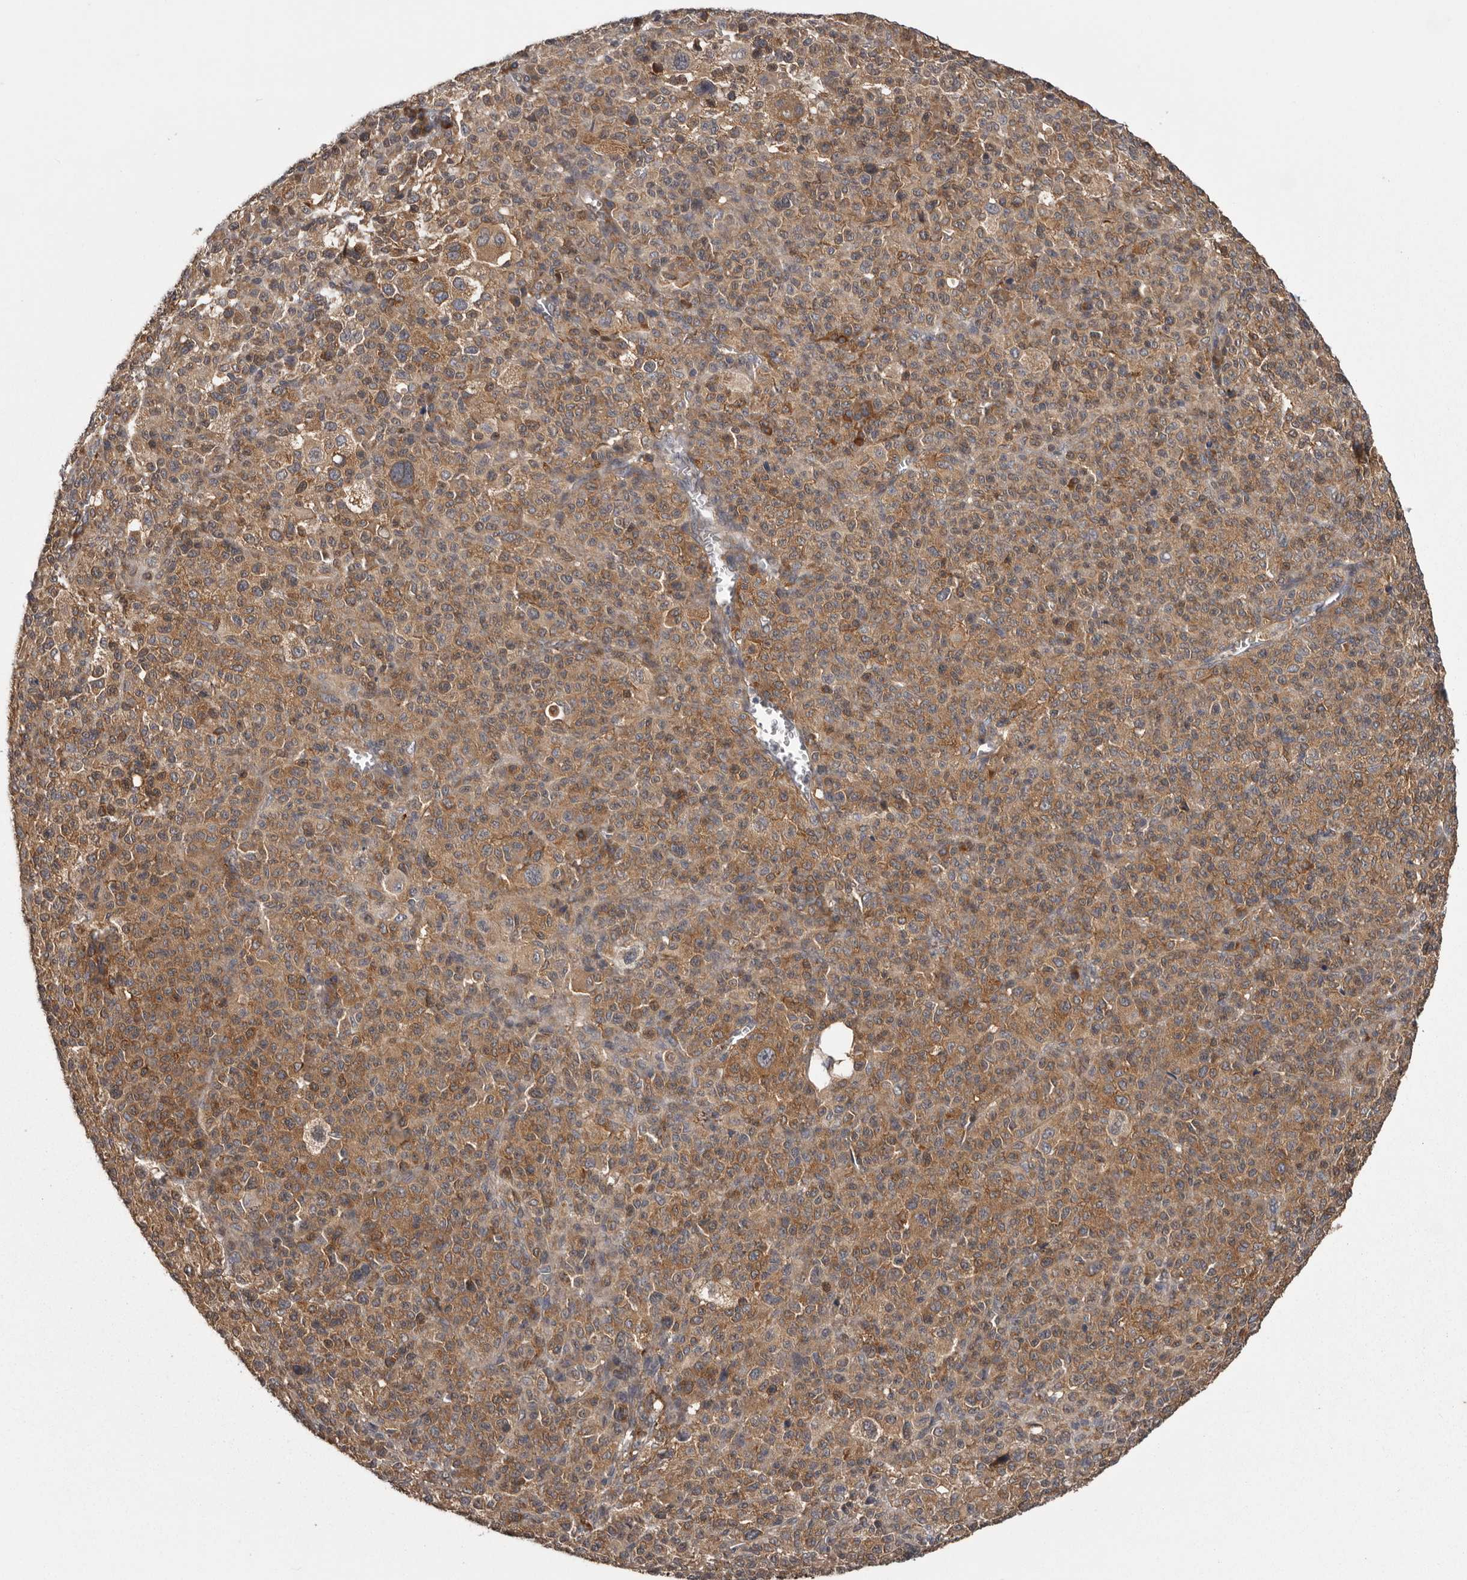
{"staining": {"intensity": "moderate", "quantity": ">75%", "location": "cytoplasmic/membranous"}, "tissue": "melanoma", "cell_type": "Tumor cells", "image_type": "cancer", "snomed": [{"axis": "morphology", "description": "Malignant melanoma, Metastatic site"}, {"axis": "topography", "description": "Skin"}], "caption": "The immunohistochemical stain highlights moderate cytoplasmic/membranous staining in tumor cells of malignant melanoma (metastatic site) tissue.", "gene": "DARS1", "patient": {"sex": "female", "age": 74}}